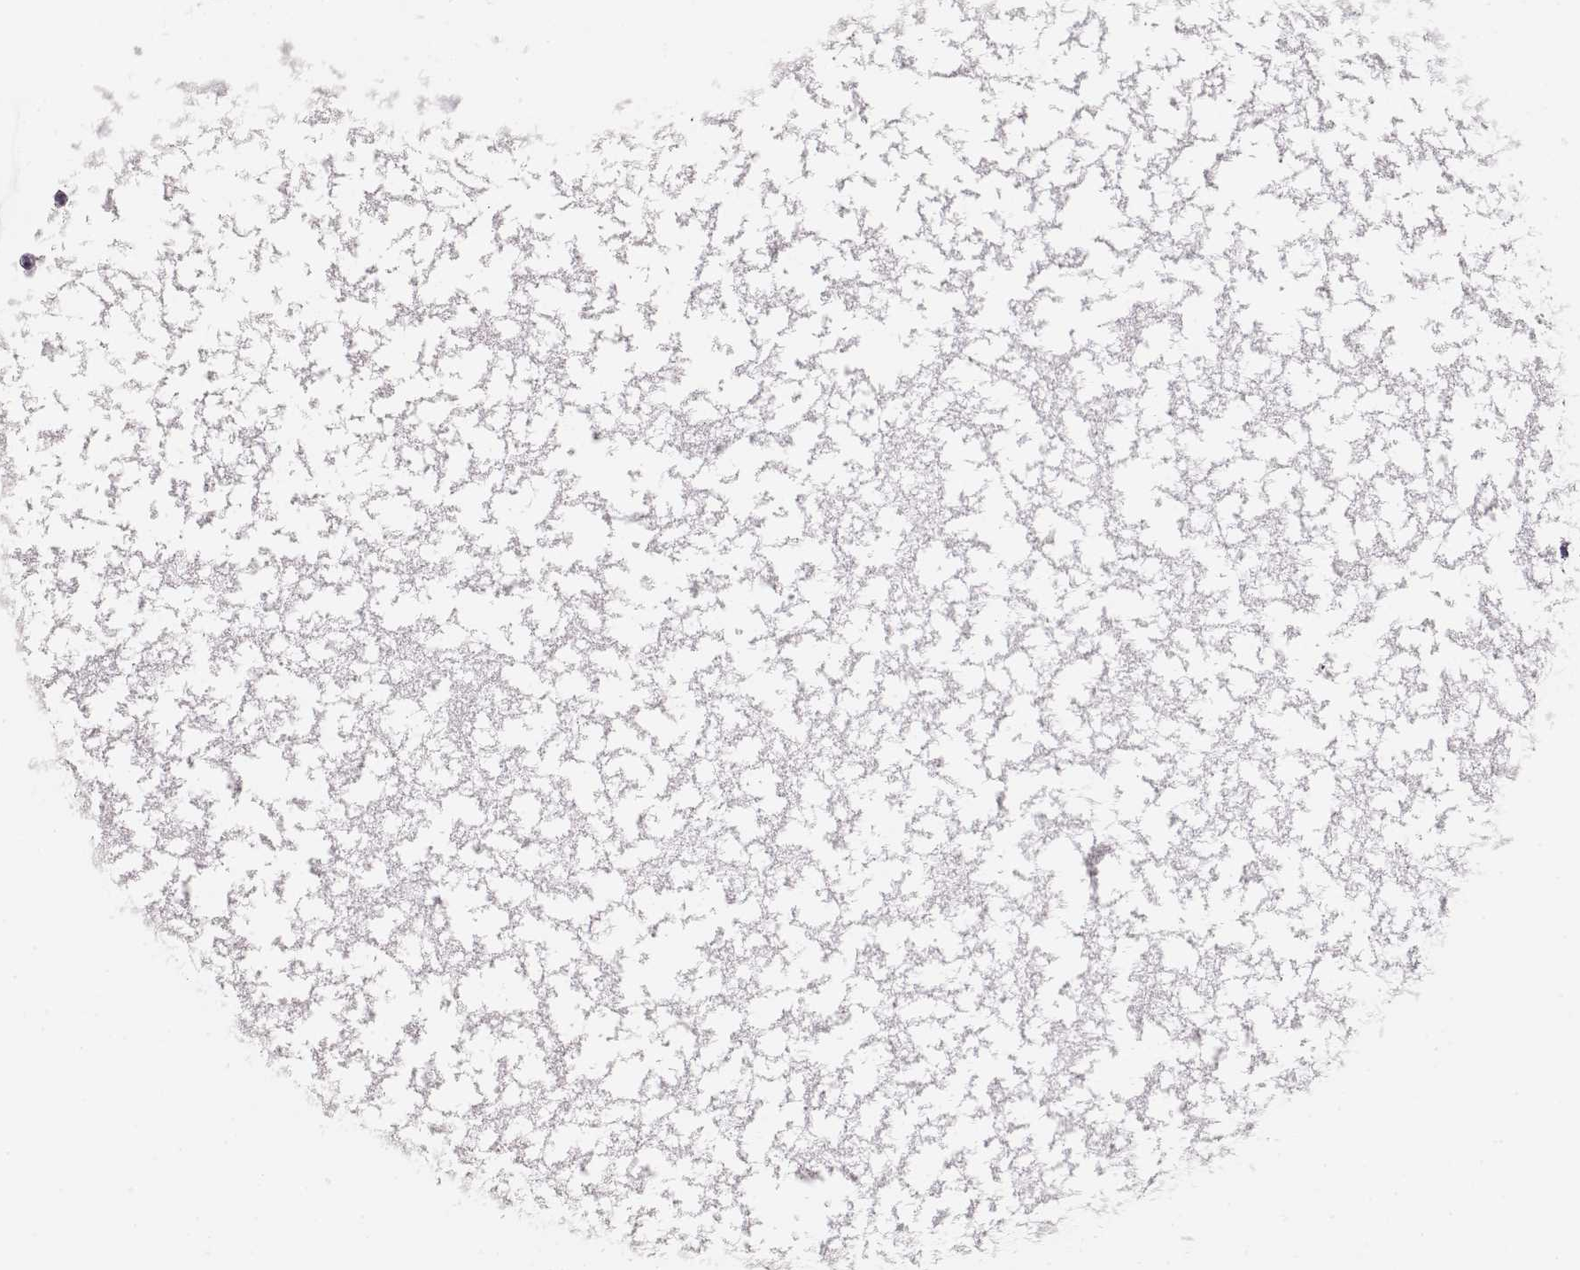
{"staining": {"intensity": "negative", "quantity": "none", "location": "none"}, "tissue": "testis cancer", "cell_type": "Tumor cells", "image_type": "cancer", "snomed": [{"axis": "morphology", "description": "Carcinoma, Embryonal, NOS"}, {"axis": "topography", "description": "Testis"}], "caption": "Tumor cells are negative for protein expression in human testis embryonal carcinoma.", "gene": "BFSP2", "patient": {"sex": "male", "age": 26}}